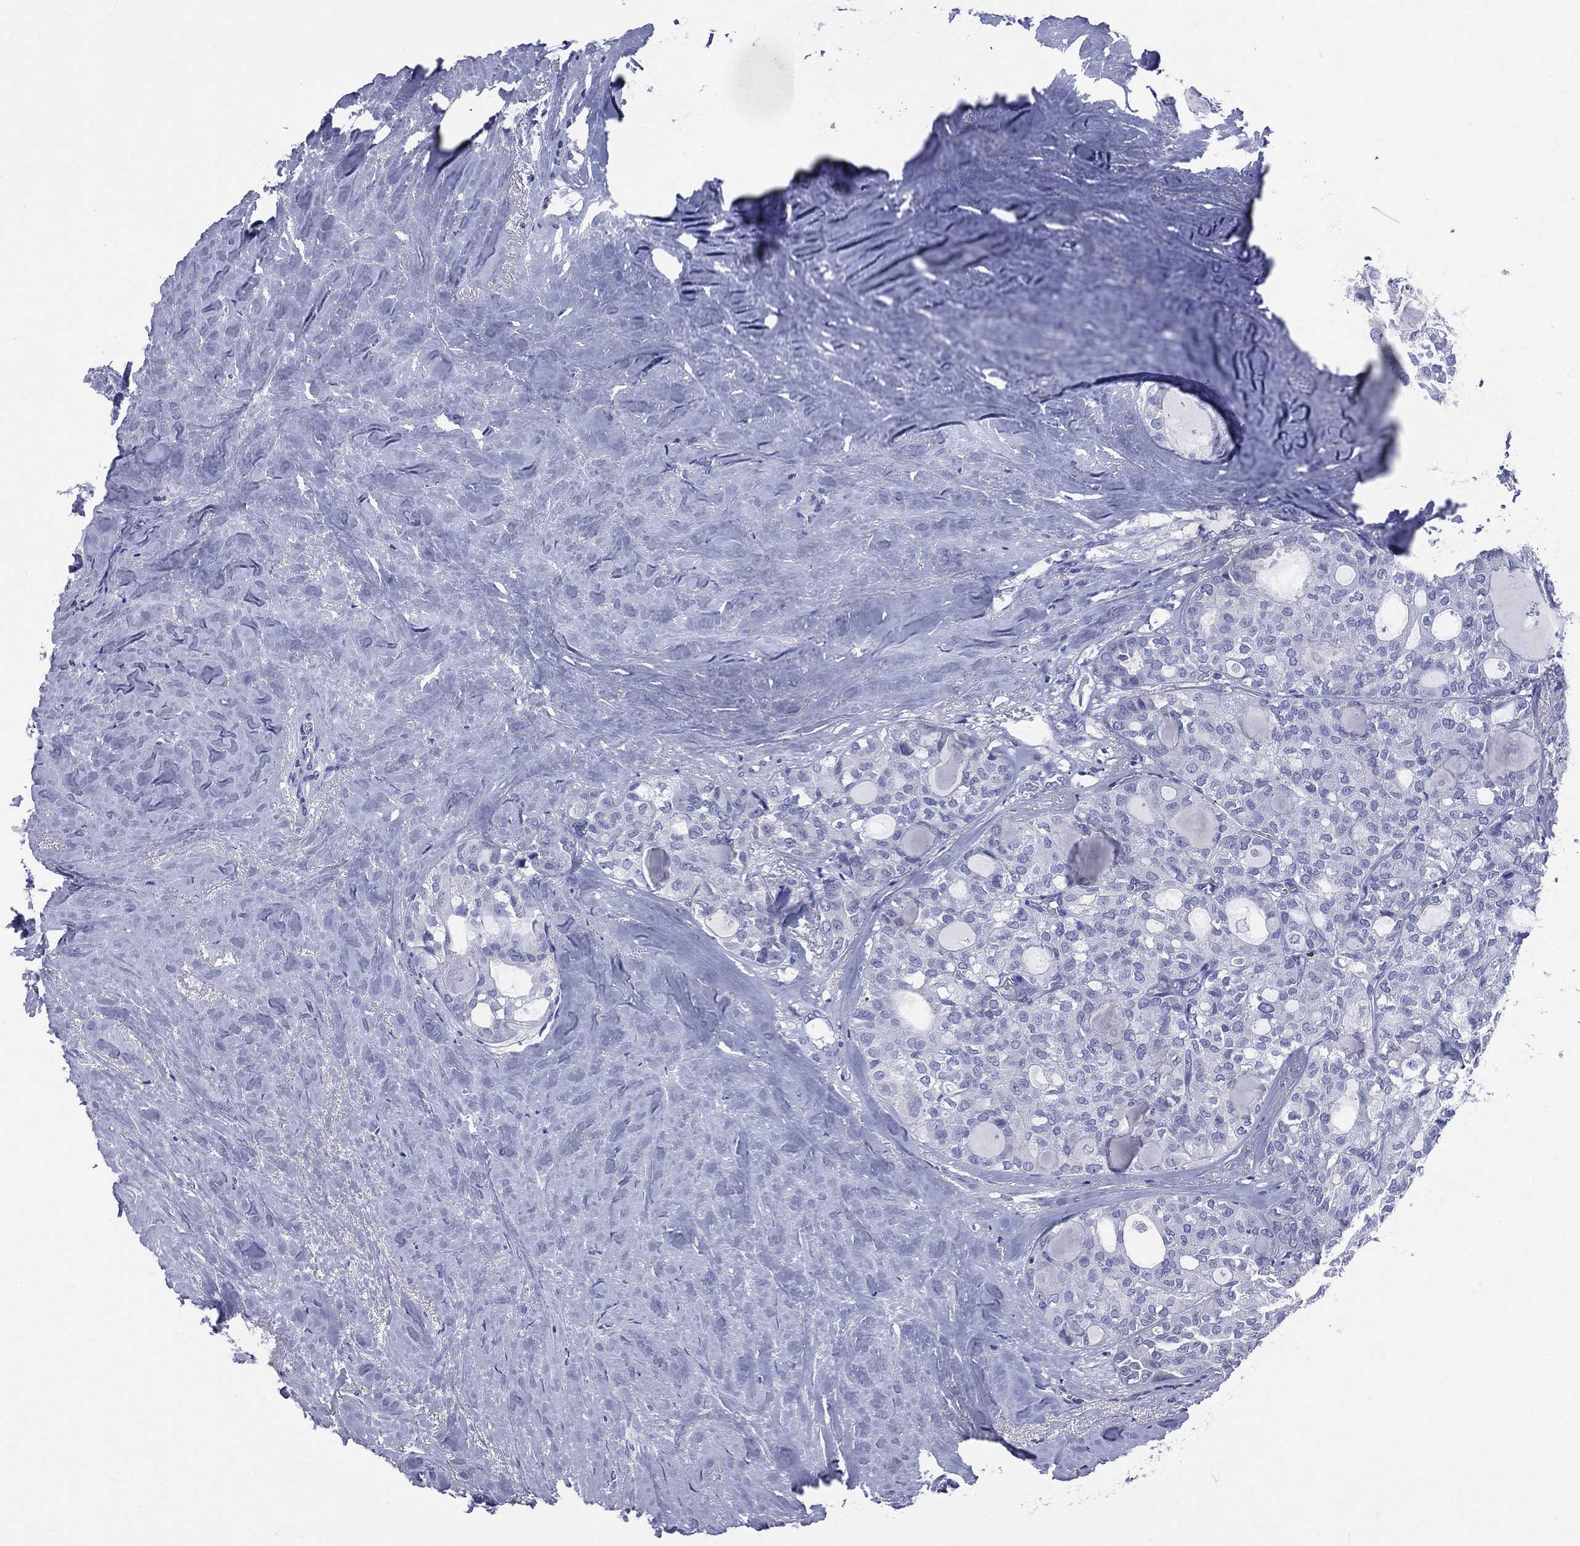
{"staining": {"intensity": "negative", "quantity": "none", "location": "none"}, "tissue": "thyroid cancer", "cell_type": "Tumor cells", "image_type": "cancer", "snomed": [{"axis": "morphology", "description": "Follicular adenoma carcinoma, NOS"}, {"axis": "topography", "description": "Thyroid gland"}], "caption": "Tumor cells show no significant protein expression in follicular adenoma carcinoma (thyroid). The staining was performed using DAB (3,3'-diaminobenzidine) to visualize the protein expression in brown, while the nuclei were stained in blue with hematoxylin (Magnification: 20x).", "gene": "CYLC1", "patient": {"sex": "male", "age": 75}}